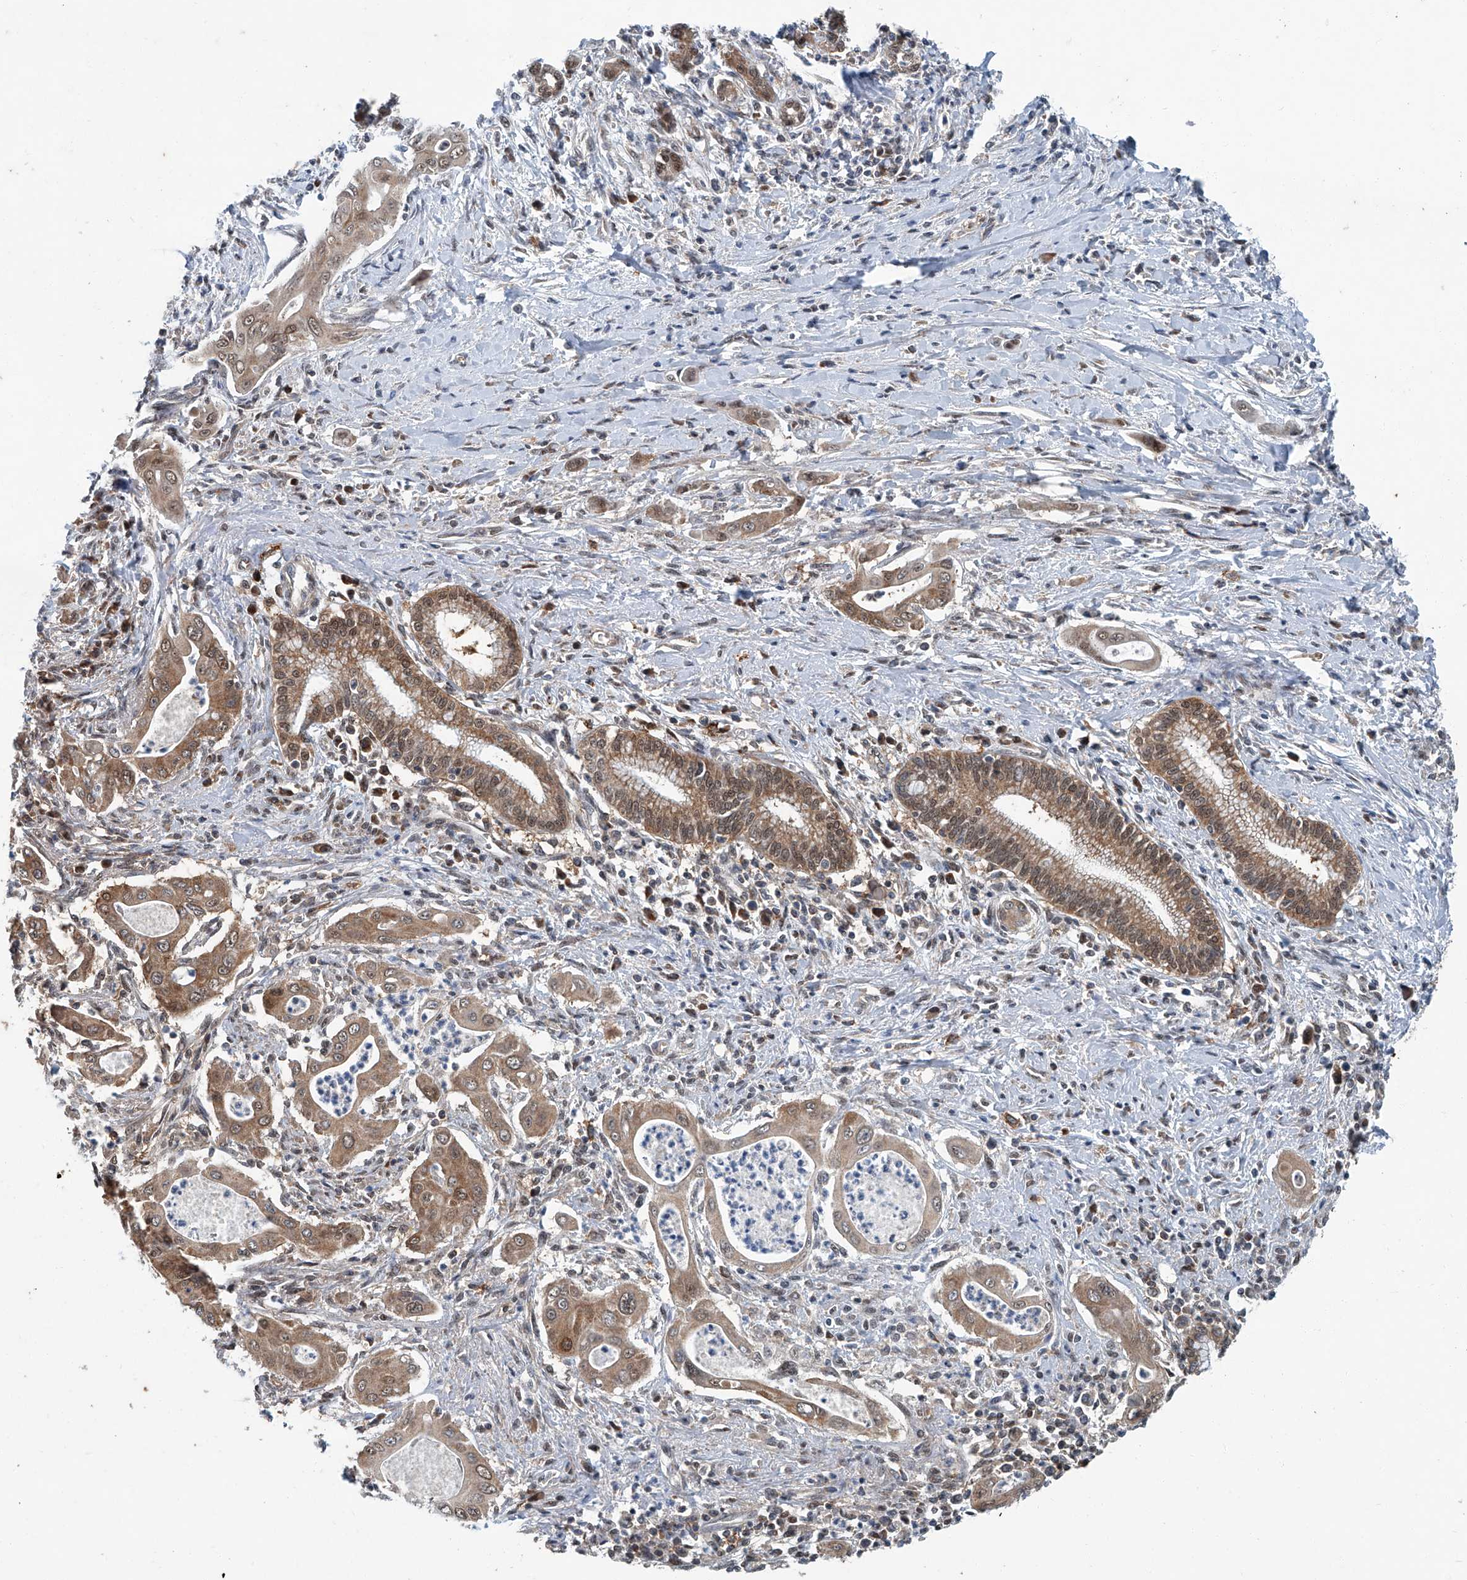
{"staining": {"intensity": "moderate", "quantity": ">75%", "location": "cytoplasmic/membranous,nuclear"}, "tissue": "pancreatic cancer", "cell_type": "Tumor cells", "image_type": "cancer", "snomed": [{"axis": "morphology", "description": "Adenocarcinoma, NOS"}, {"axis": "topography", "description": "Pancreas"}], "caption": "An image of pancreatic adenocarcinoma stained for a protein reveals moderate cytoplasmic/membranous and nuclear brown staining in tumor cells.", "gene": "CLK1", "patient": {"sex": "male", "age": 58}}